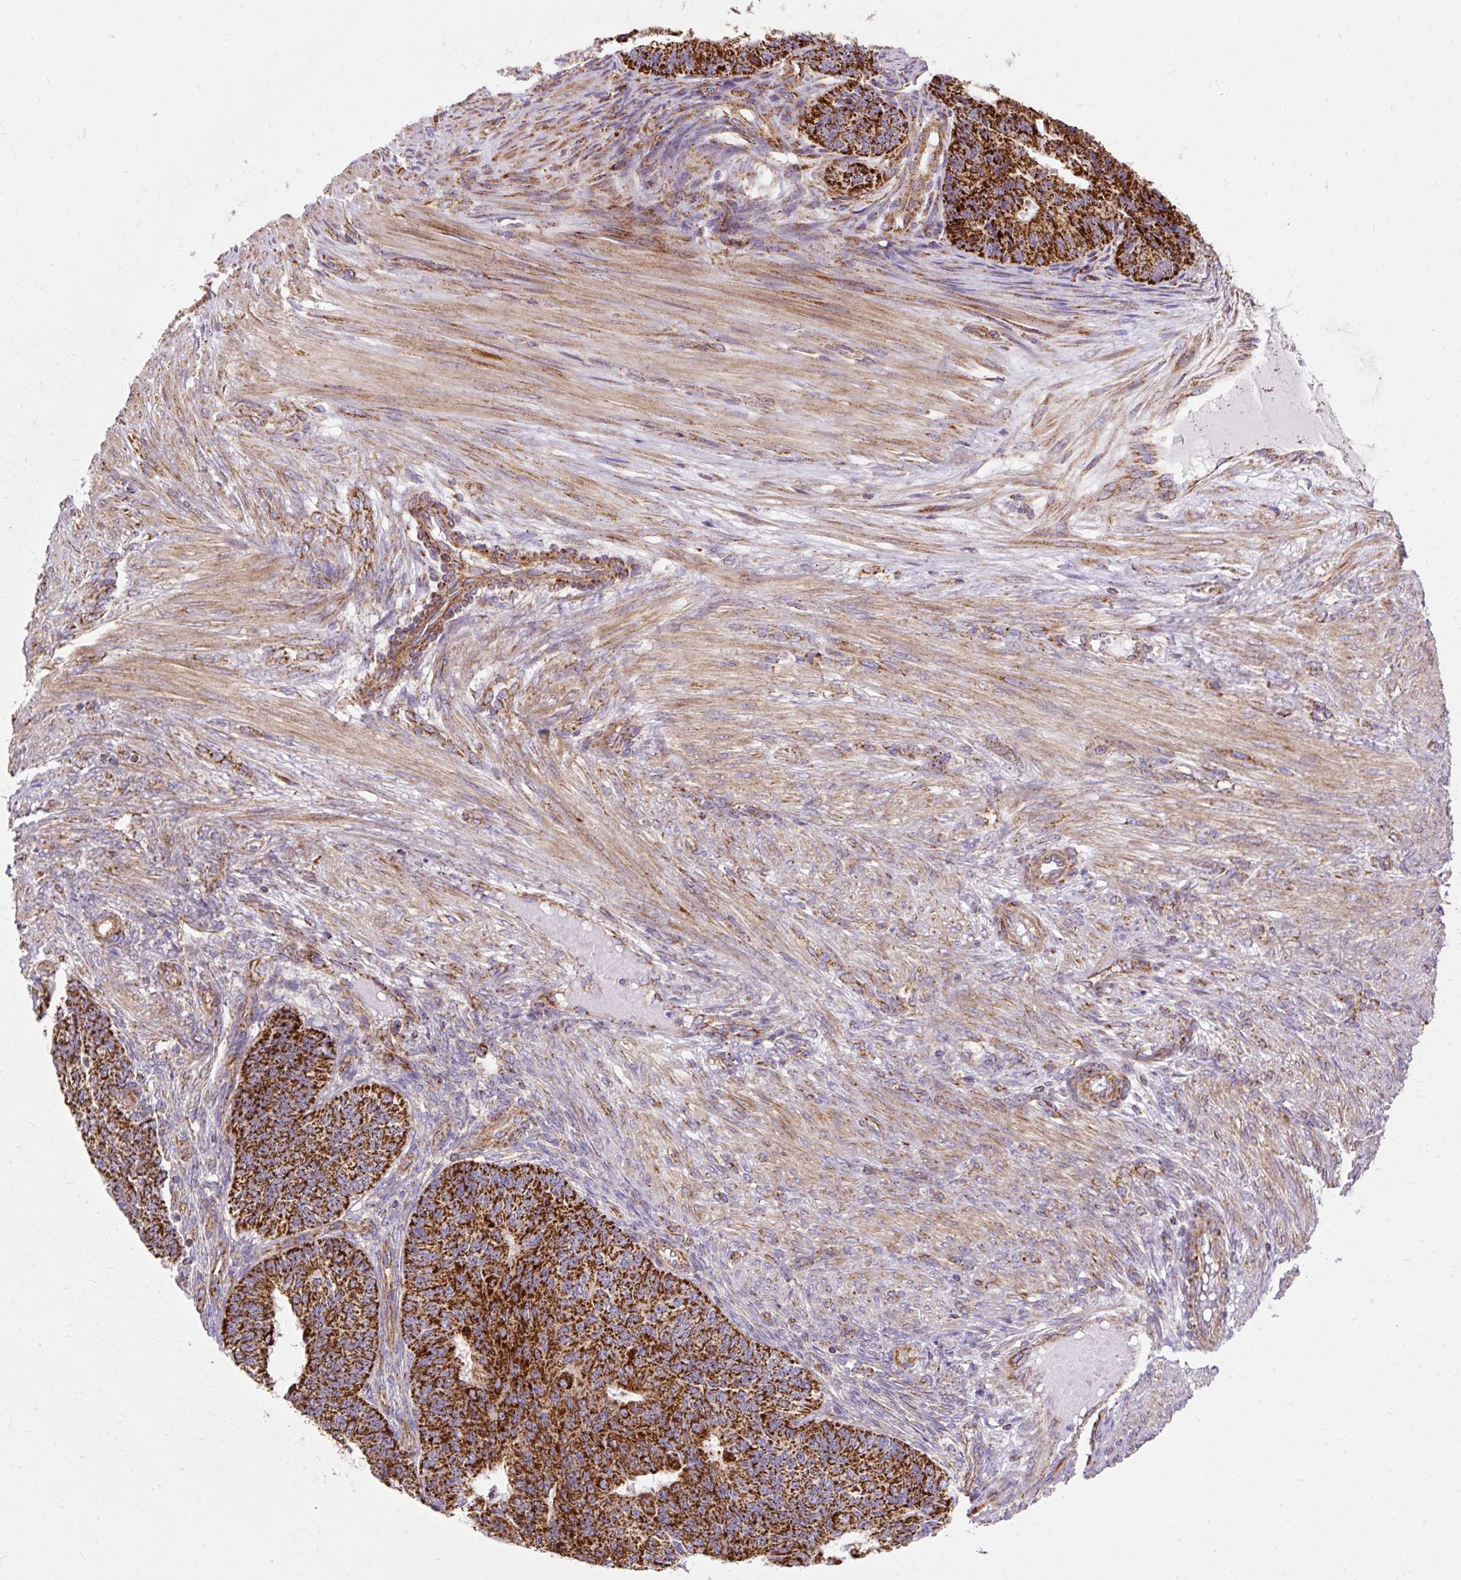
{"staining": {"intensity": "strong", "quantity": ">75%", "location": "cytoplasmic/membranous"}, "tissue": "endometrial cancer", "cell_type": "Tumor cells", "image_type": "cancer", "snomed": [{"axis": "morphology", "description": "Adenocarcinoma, NOS"}, {"axis": "topography", "description": "Endometrium"}], "caption": "Brown immunohistochemical staining in human endometrial cancer reveals strong cytoplasmic/membranous staining in about >75% of tumor cells.", "gene": "CEP290", "patient": {"sex": "female", "age": 32}}